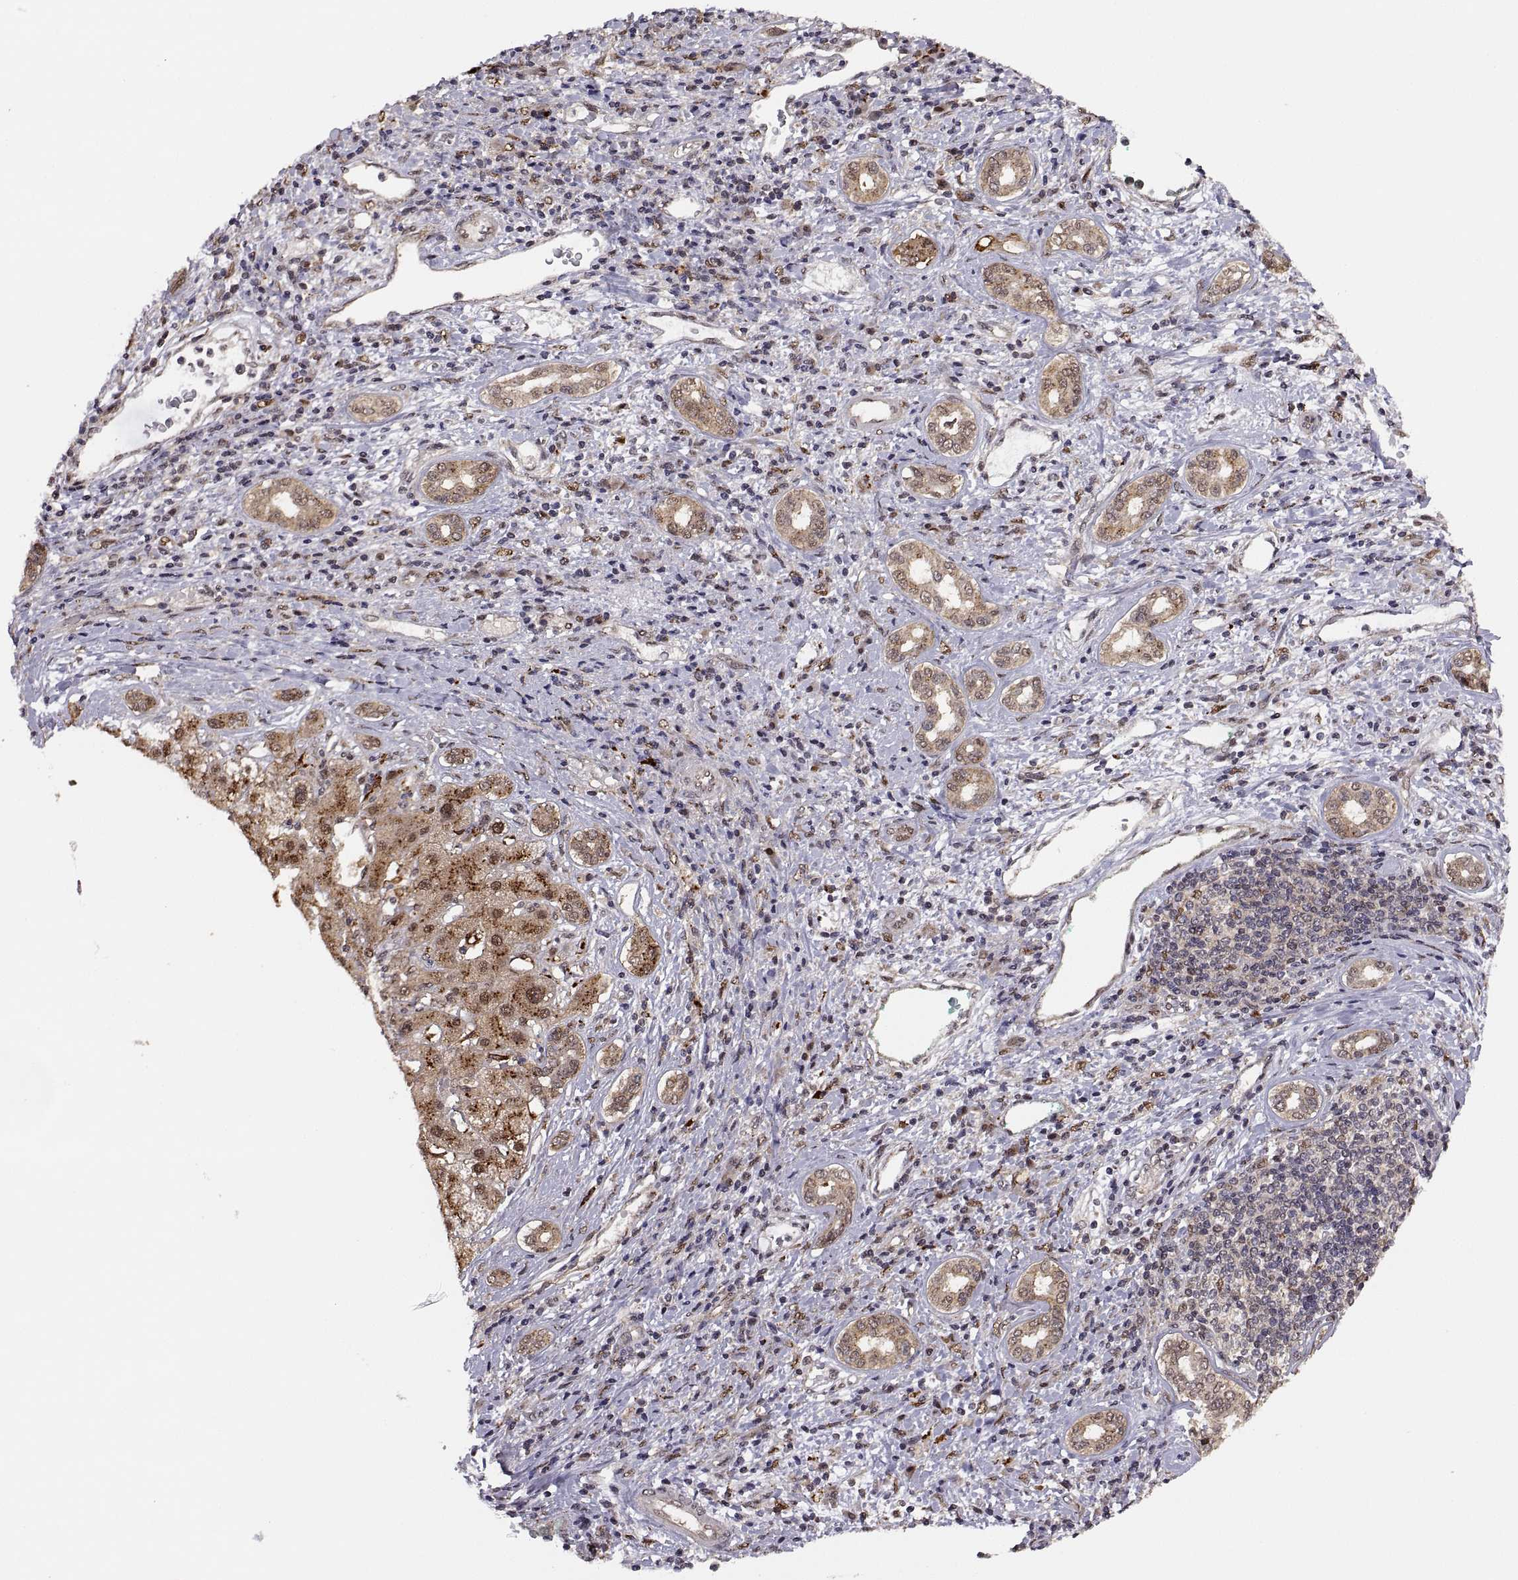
{"staining": {"intensity": "weak", "quantity": ">75%", "location": "cytoplasmic/membranous"}, "tissue": "liver cancer", "cell_type": "Tumor cells", "image_type": "cancer", "snomed": [{"axis": "morphology", "description": "Carcinoma, Hepatocellular, NOS"}, {"axis": "topography", "description": "Liver"}], "caption": "Weak cytoplasmic/membranous expression for a protein is appreciated in about >75% of tumor cells of liver cancer using IHC.", "gene": "PSMC2", "patient": {"sex": "male", "age": 65}}